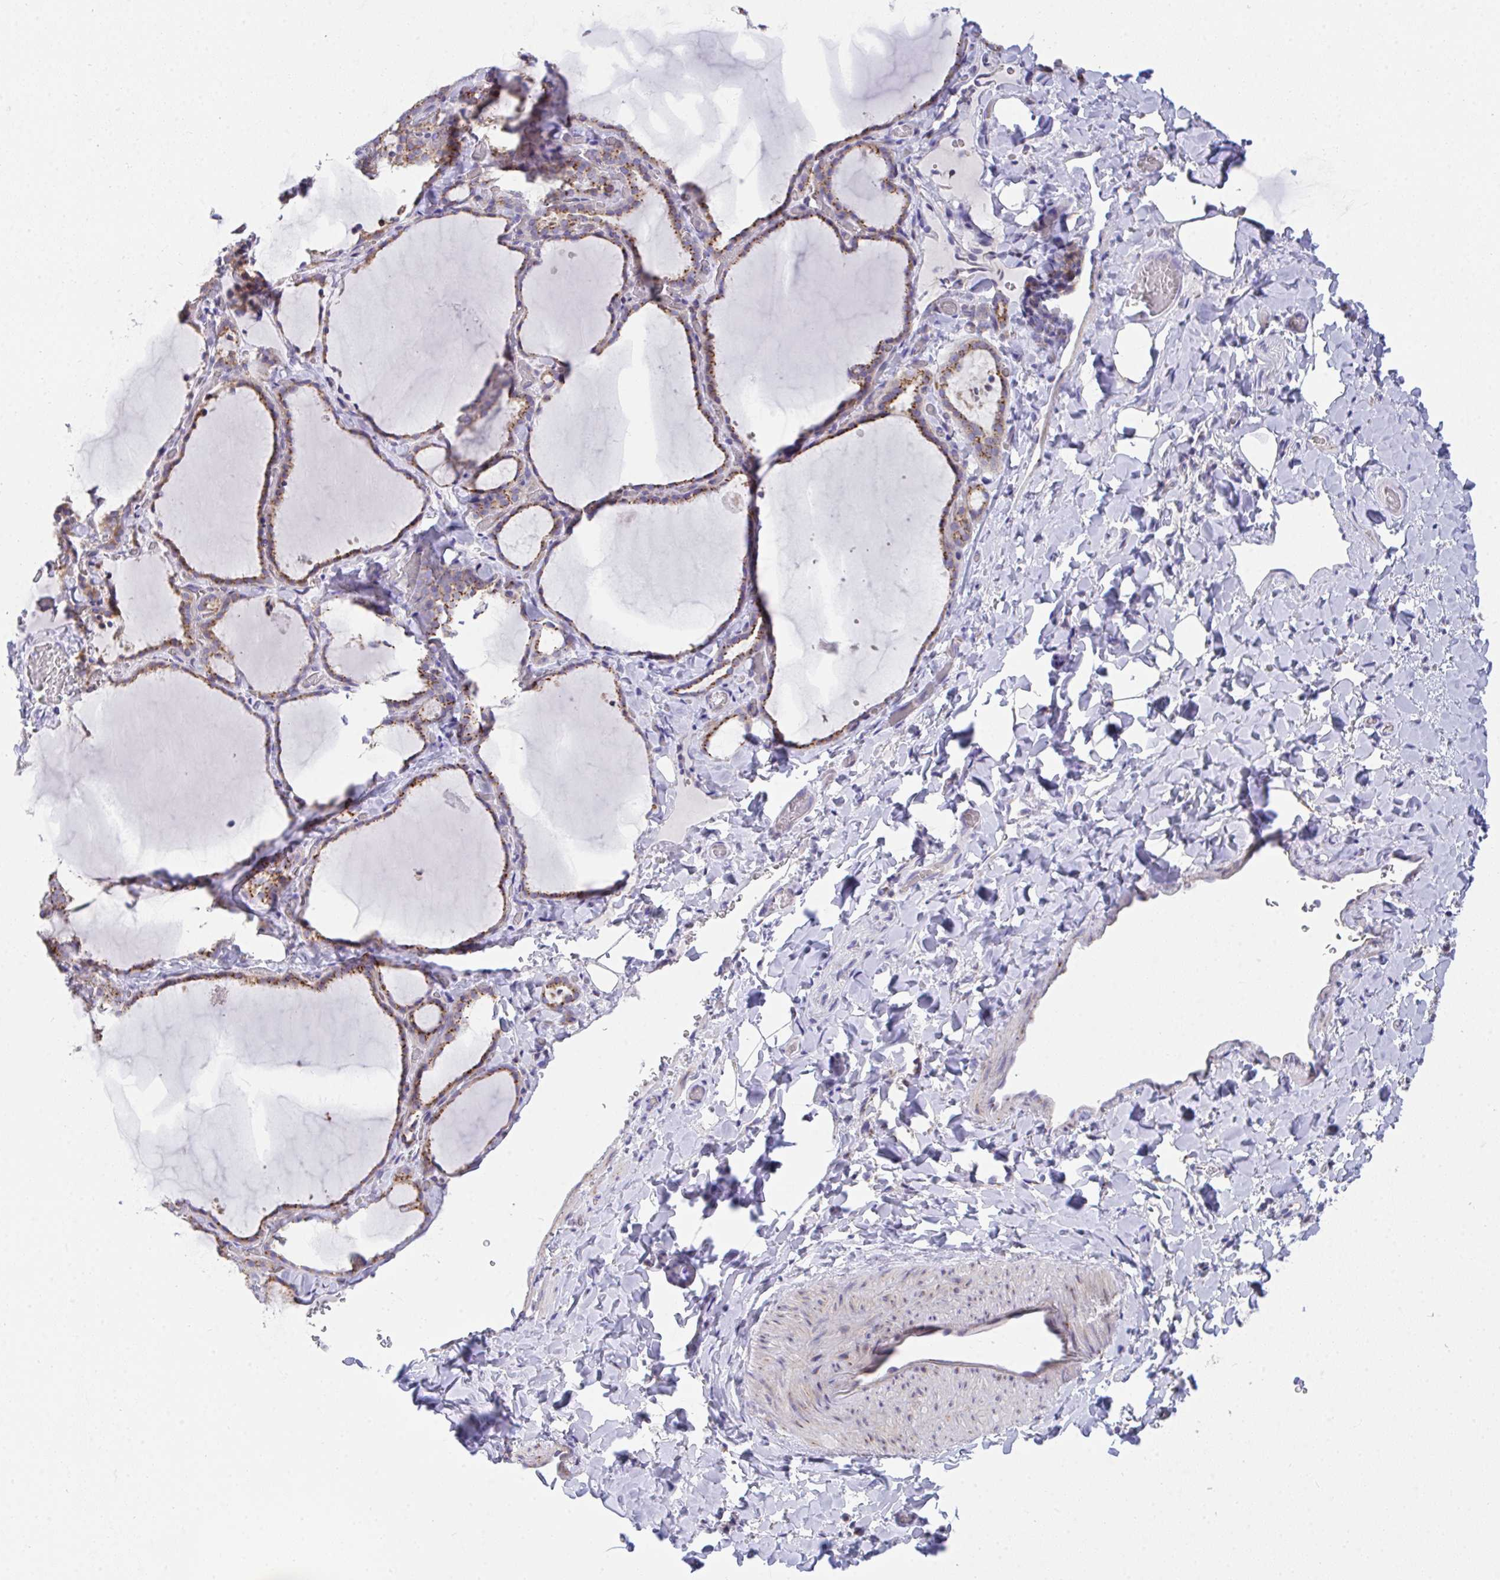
{"staining": {"intensity": "moderate", "quantity": ">75%", "location": "cytoplasmic/membranous"}, "tissue": "thyroid gland", "cell_type": "Glandular cells", "image_type": "normal", "snomed": [{"axis": "morphology", "description": "Normal tissue, NOS"}, {"axis": "topography", "description": "Thyroid gland"}], "caption": "Glandular cells reveal medium levels of moderate cytoplasmic/membranous expression in approximately >75% of cells in normal thyroid gland. Nuclei are stained in blue.", "gene": "MIA3", "patient": {"sex": "female", "age": 22}}